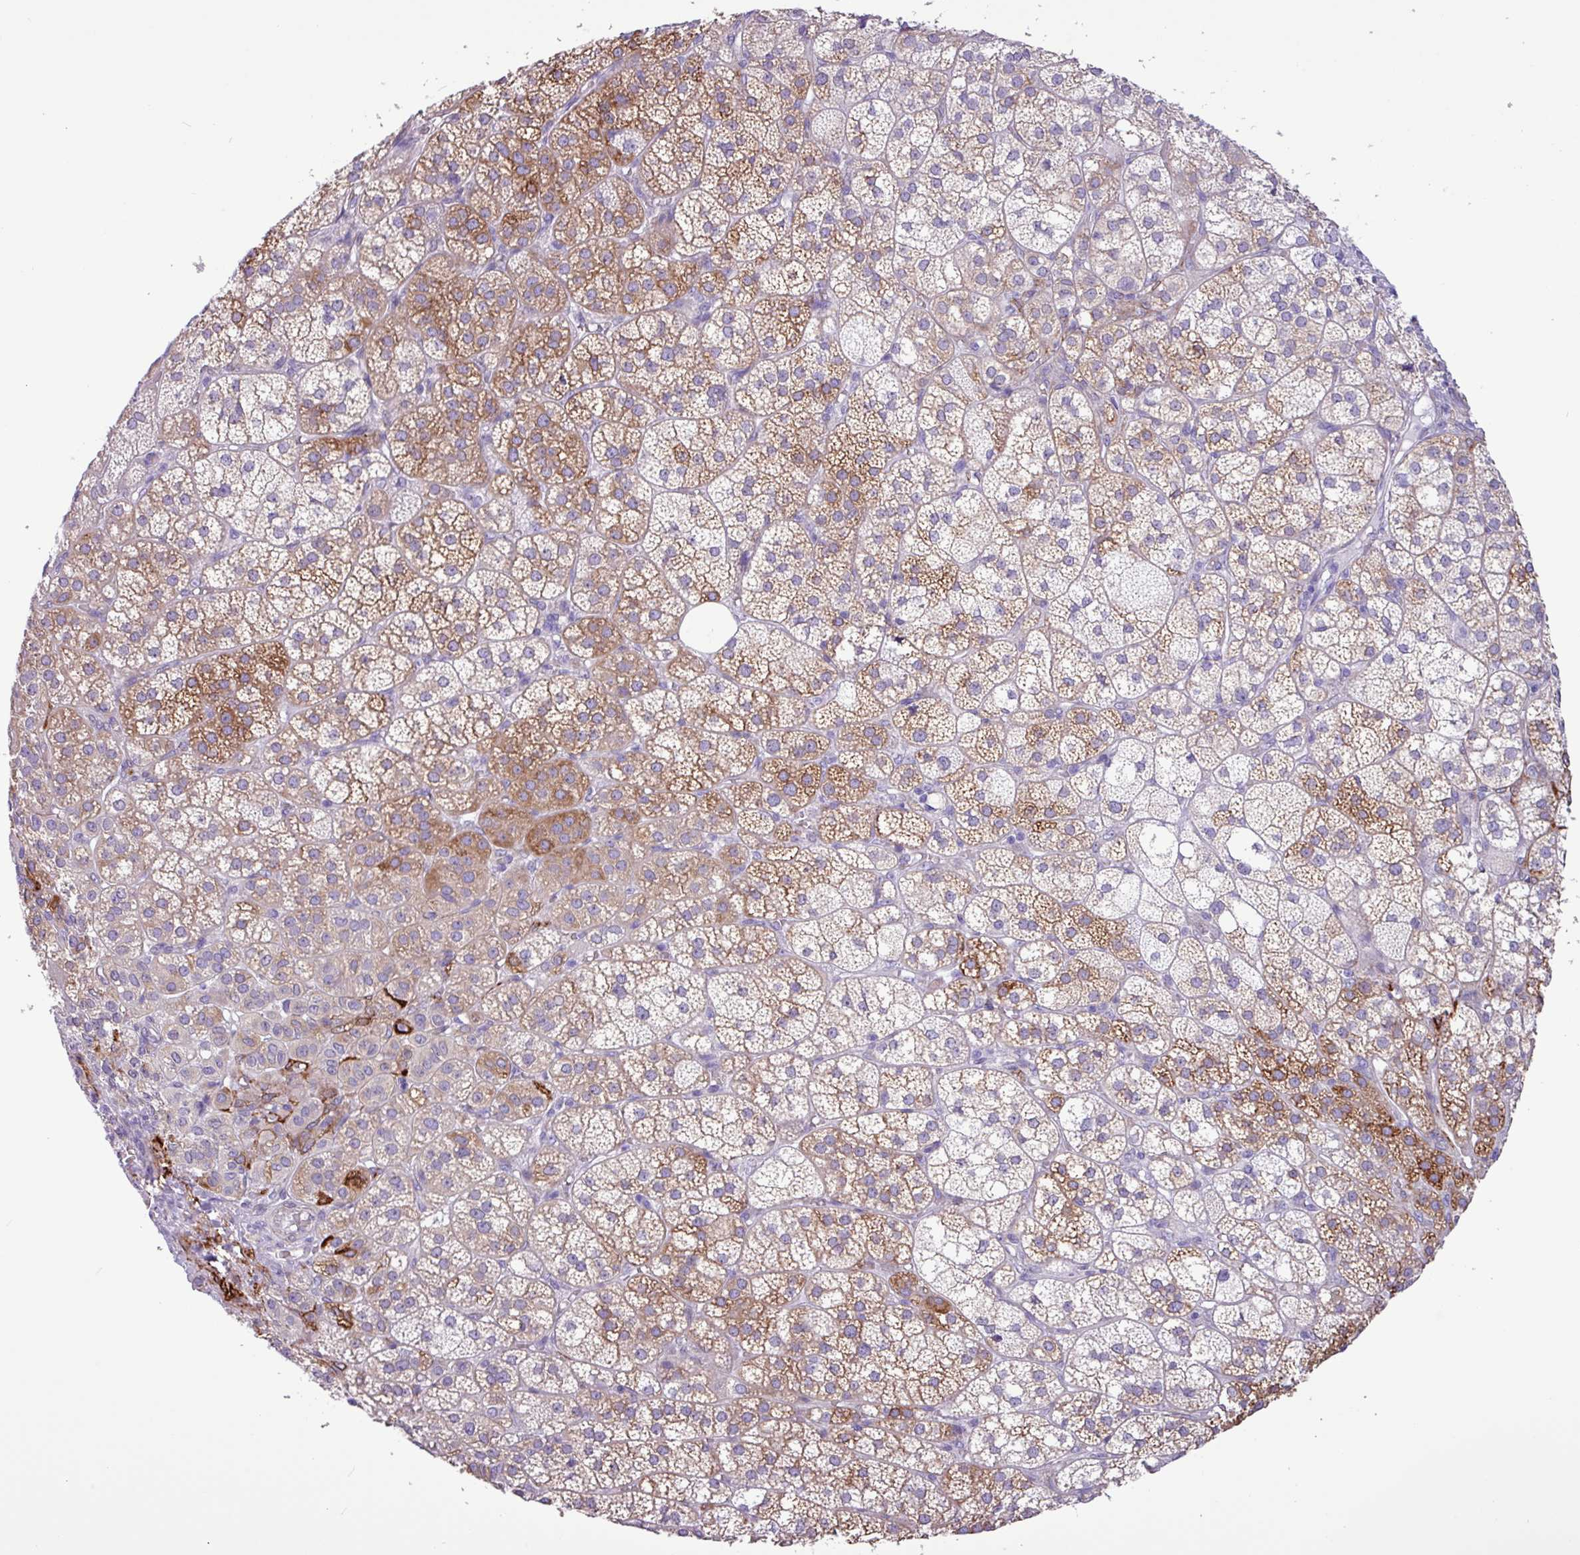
{"staining": {"intensity": "moderate", "quantity": "25%-75%", "location": "cytoplasmic/membranous"}, "tissue": "adrenal gland", "cell_type": "Glandular cells", "image_type": "normal", "snomed": [{"axis": "morphology", "description": "Normal tissue, NOS"}, {"axis": "topography", "description": "Adrenal gland"}], "caption": "DAB immunohistochemical staining of normal human adrenal gland reveals moderate cytoplasmic/membranous protein staining in about 25%-75% of glandular cells.", "gene": "SLC38A1", "patient": {"sex": "female", "age": 60}}